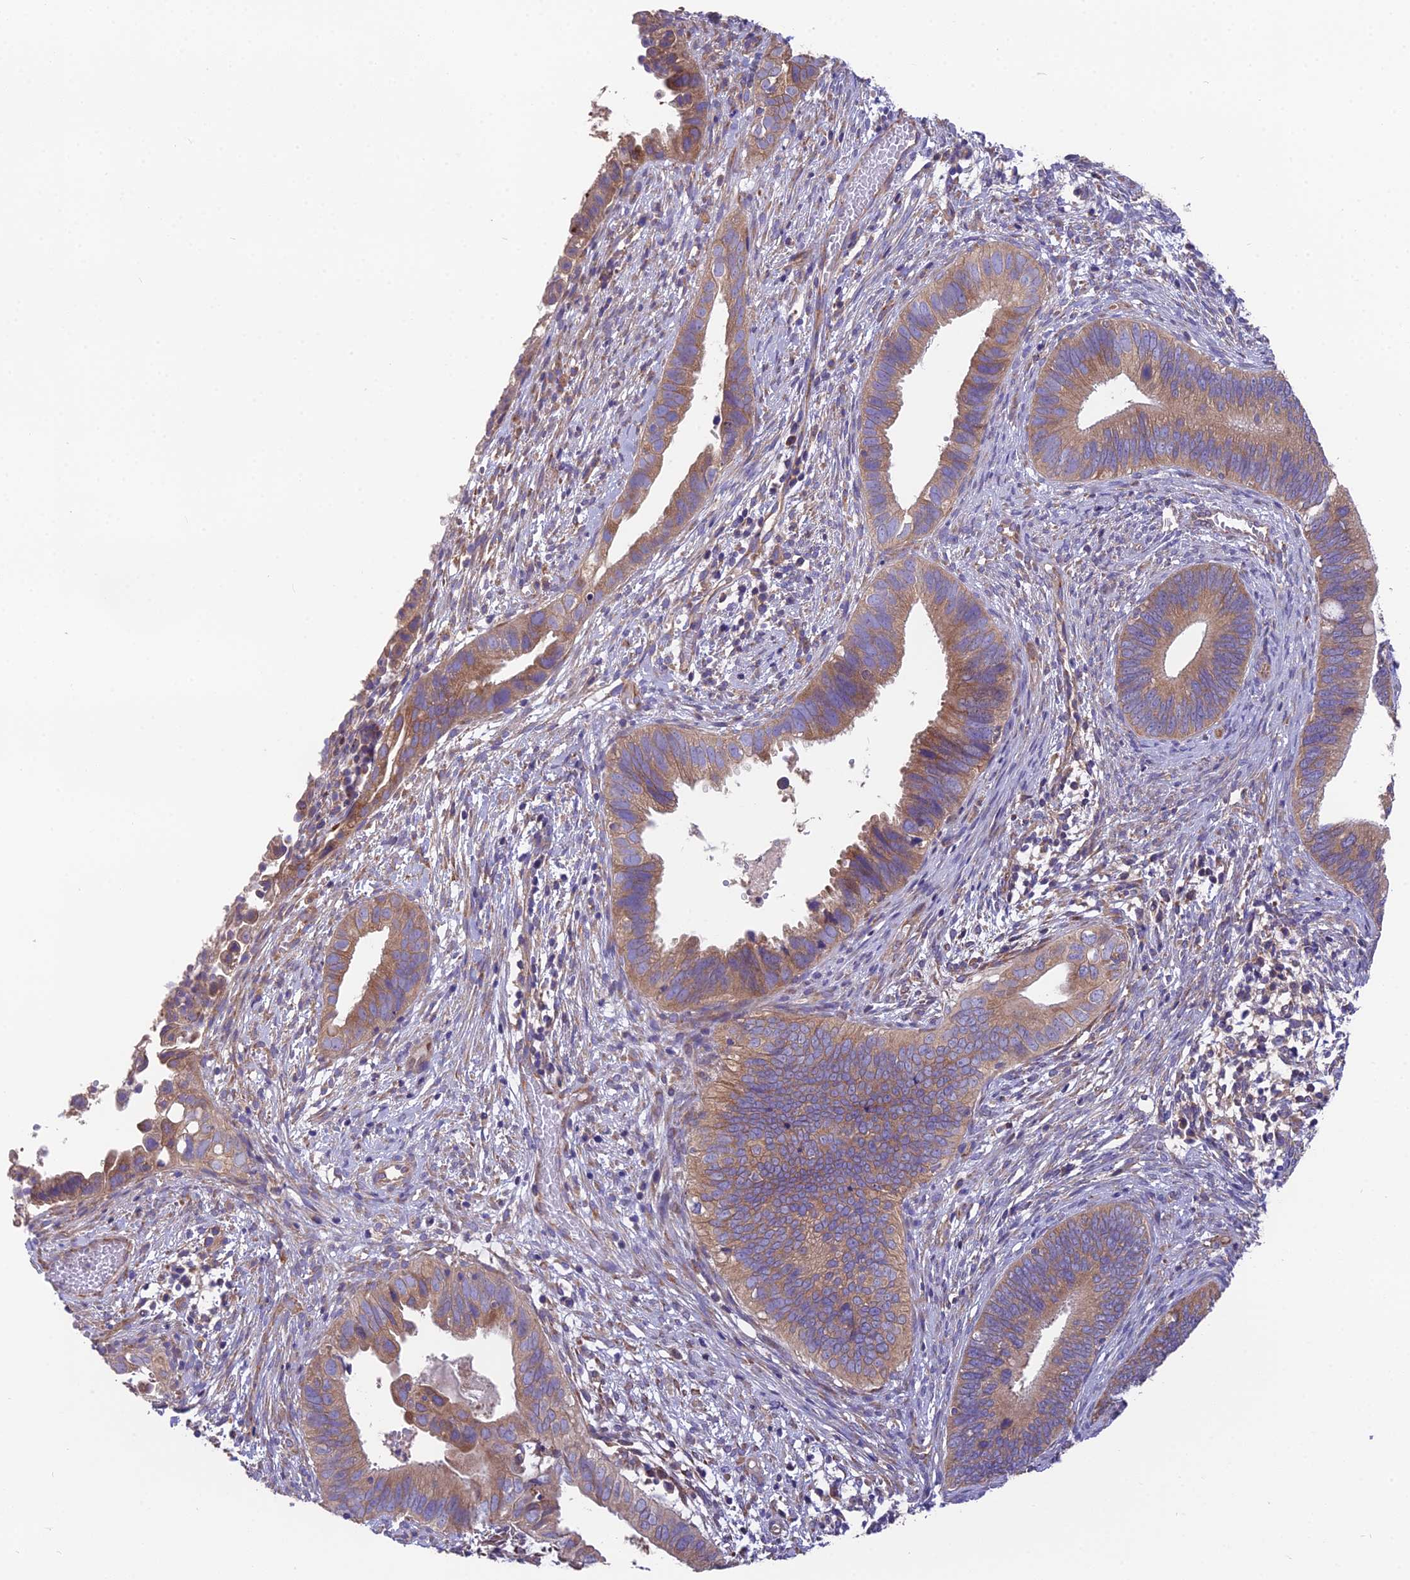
{"staining": {"intensity": "moderate", "quantity": ">75%", "location": "cytoplasmic/membranous"}, "tissue": "cervical cancer", "cell_type": "Tumor cells", "image_type": "cancer", "snomed": [{"axis": "morphology", "description": "Adenocarcinoma, NOS"}, {"axis": "topography", "description": "Cervix"}], "caption": "Brown immunohistochemical staining in human cervical cancer reveals moderate cytoplasmic/membranous staining in about >75% of tumor cells.", "gene": "BLOC1S4", "patient": {"sex": "female", "age": 42}}